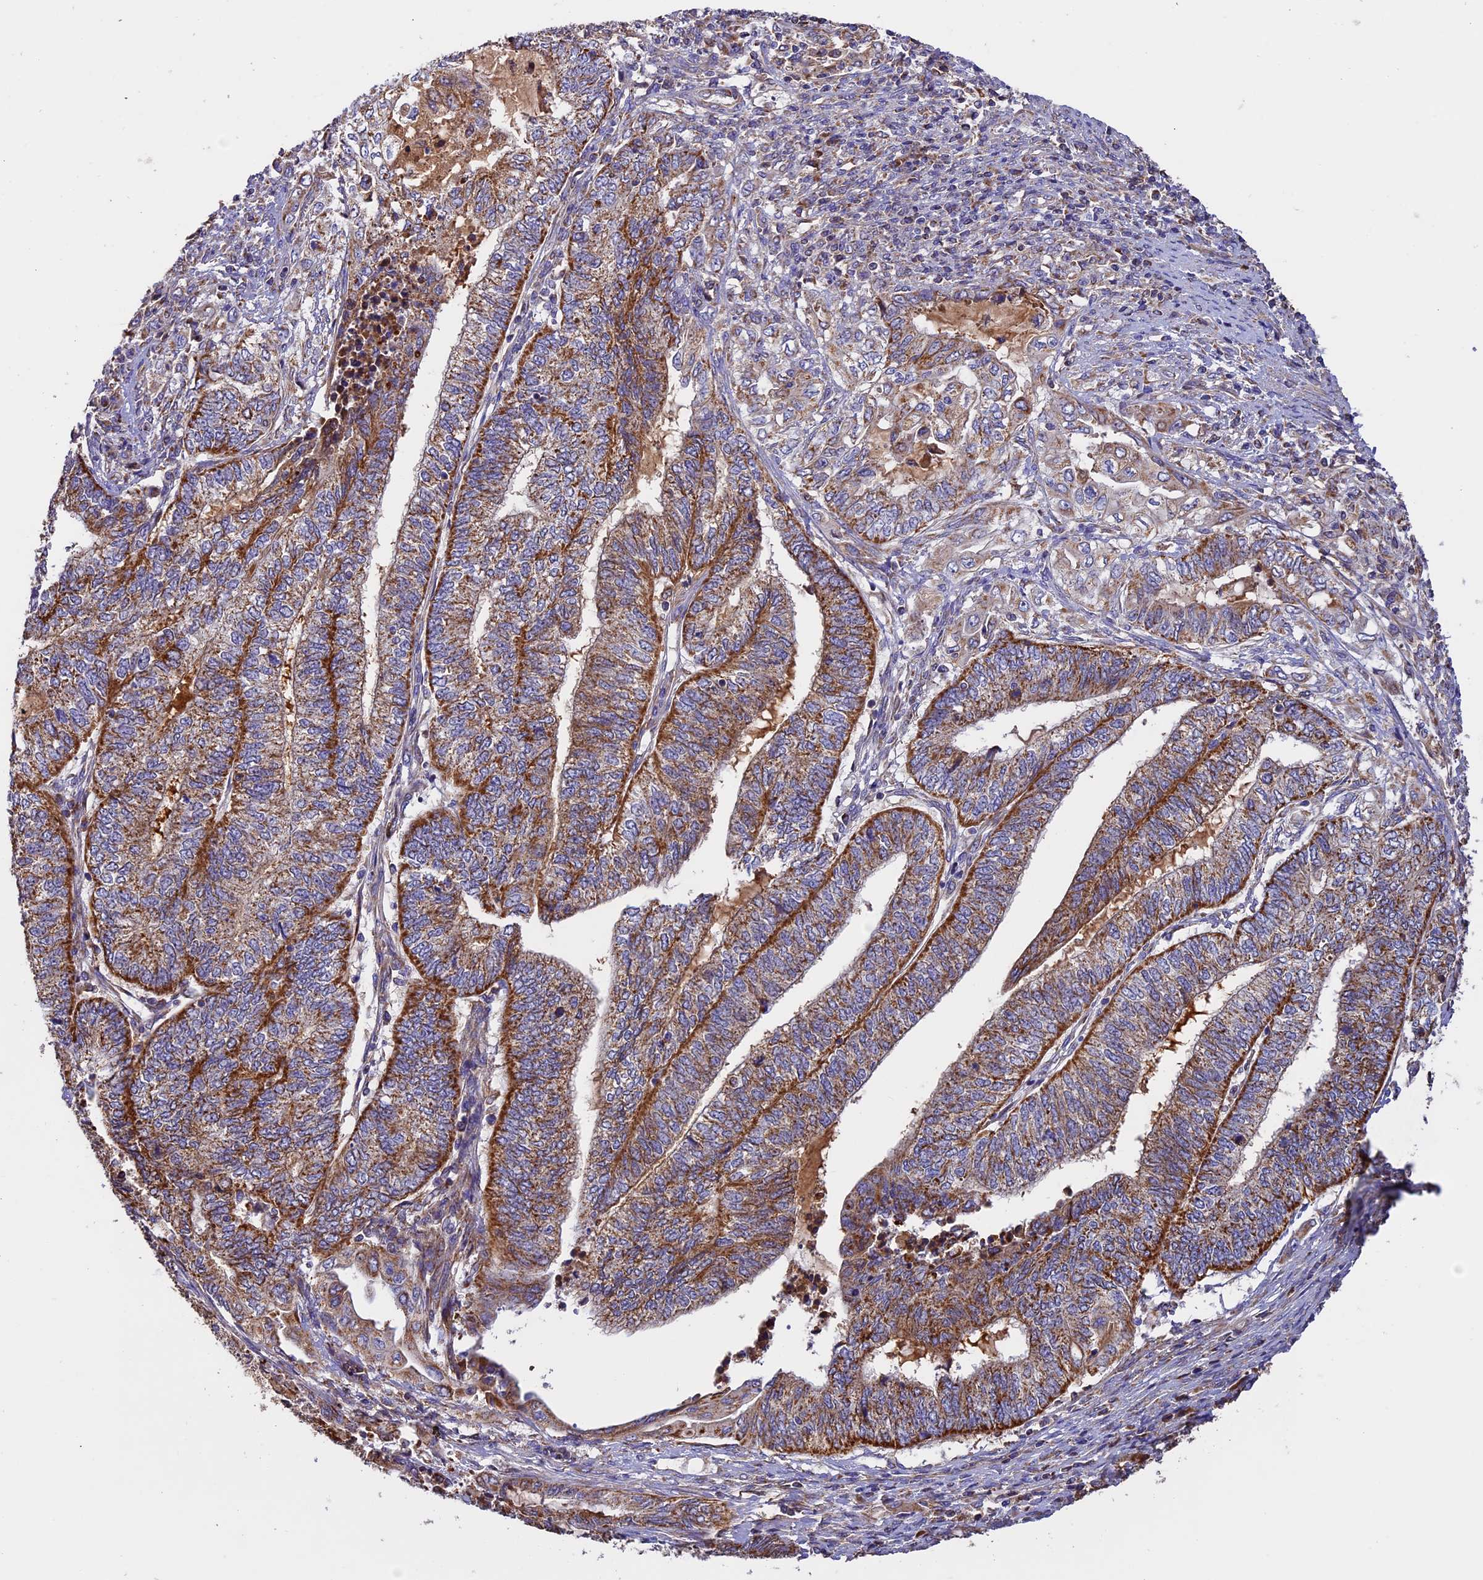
{"staining": {"intensity": "strong", "quantity": ">75%", "location": "cytoplasmic/membranous"}, "tissue": "endometrial cancer", "cell_type": "Tumor cells", "image_type": "cancer", "snomed": [{"axis": "morphology", "description": "Adenocarcinoma, NOS"}, {"axis": "topography", "description": "Uterus"}, {"axis": "topography", "description": "Endometrium"}], "caption": "Immunohistochemistry (DAB (3,3'-diaminobenzidine)) staining of endometrial cancer (adenocarcinoma) reveals strong cytoplasmic/membranous protein staining in approximately >75% of tumor cells.", "gene": "OCEL1", "patient": {"sex": "female", "age": 70}}